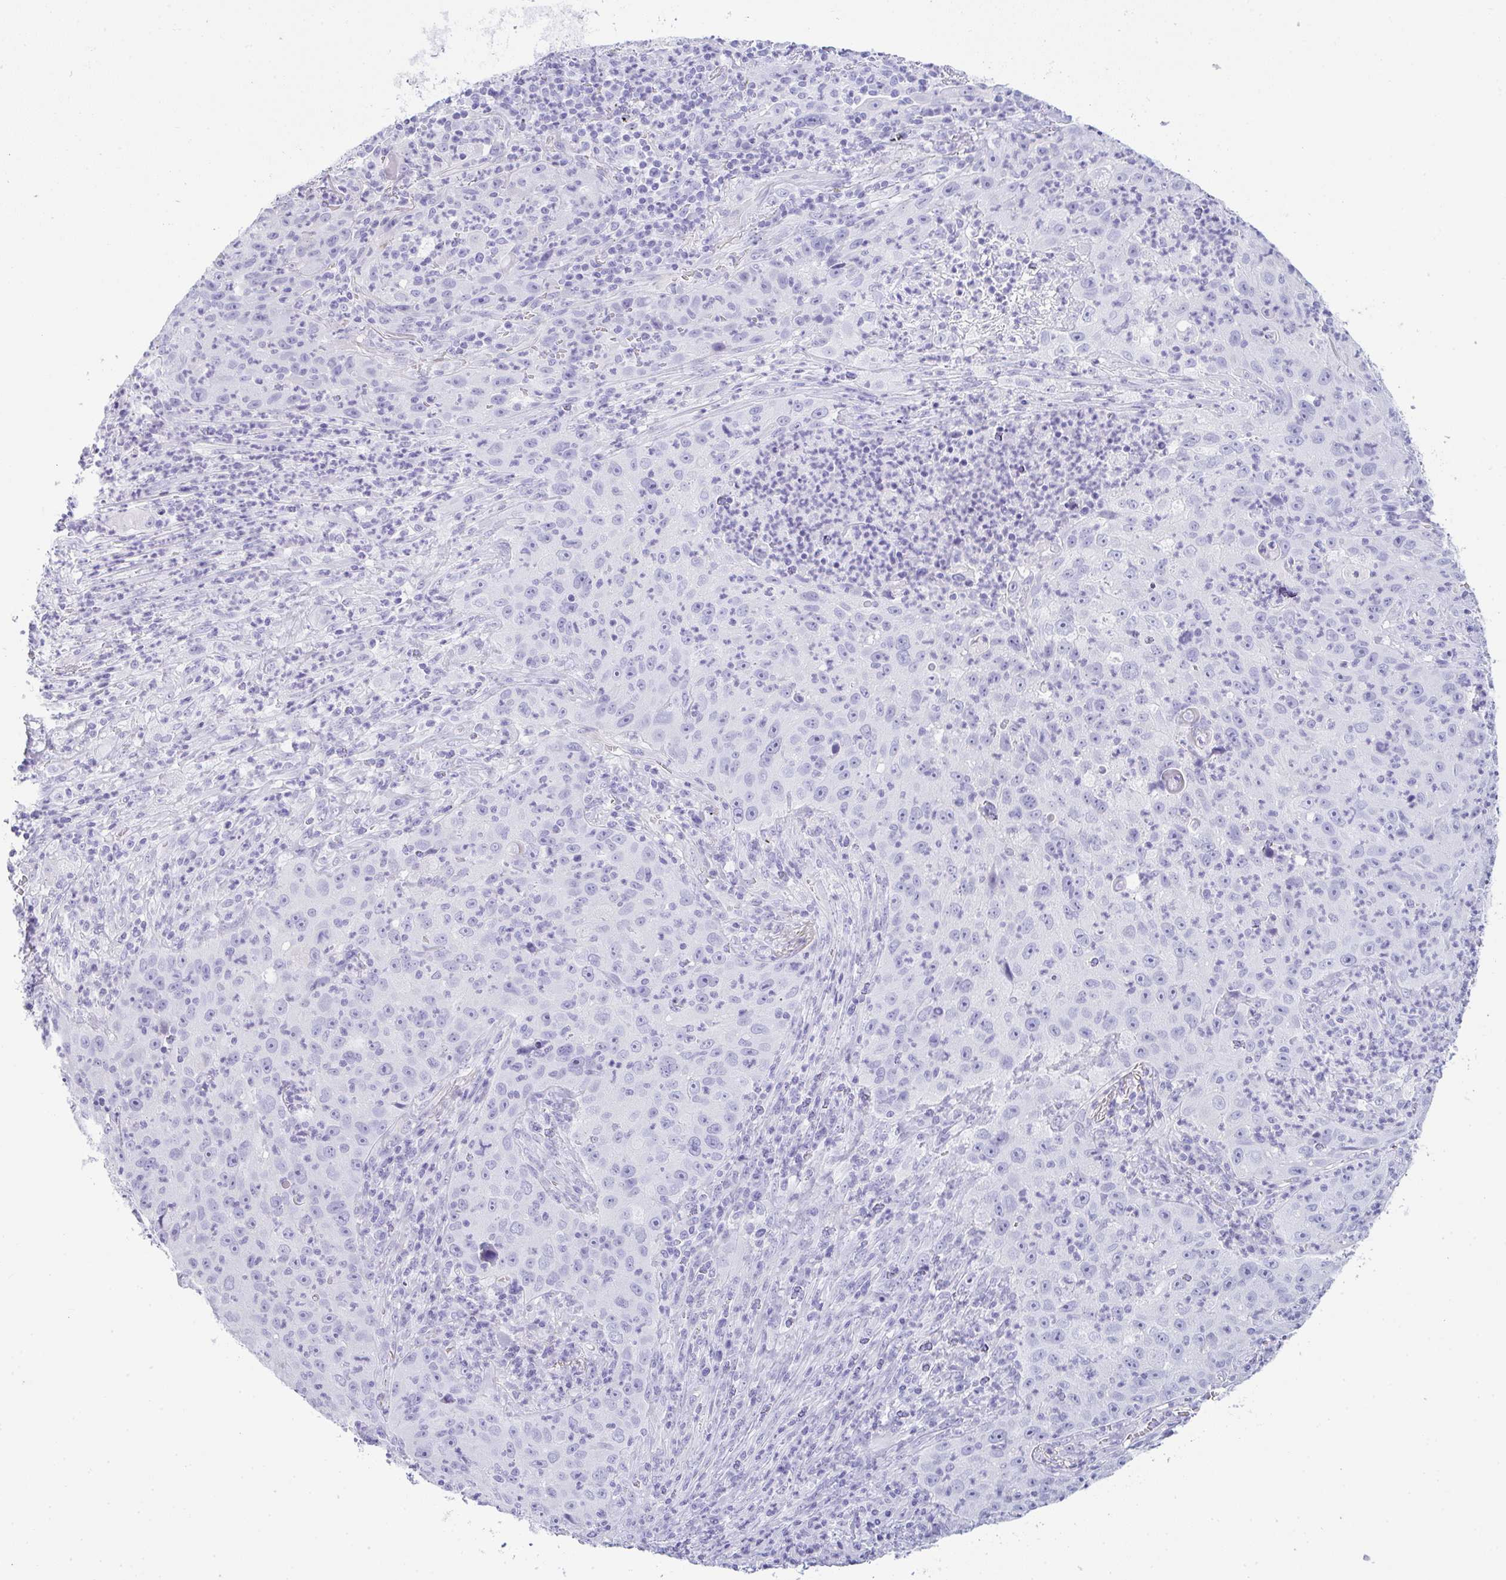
{"staining": {"intensity": "negative", "quantity": "none", "location": "none"}, "tissue": "lung cancer", "cell_type": "Tumor cells", "image_type": "cancer", "snomed": [{"axis": "morphology", "description": "Squamous cell carcinoma, NOS"}, {"axis": "topography", "description": "Lung"}], "caption": "IHC micrograph of human lung cancer stained for a protein (brown), which shows no positivity in tumor cells.", "gene": "RASL10A", "patient": {"sex": "male", "age": 71}}